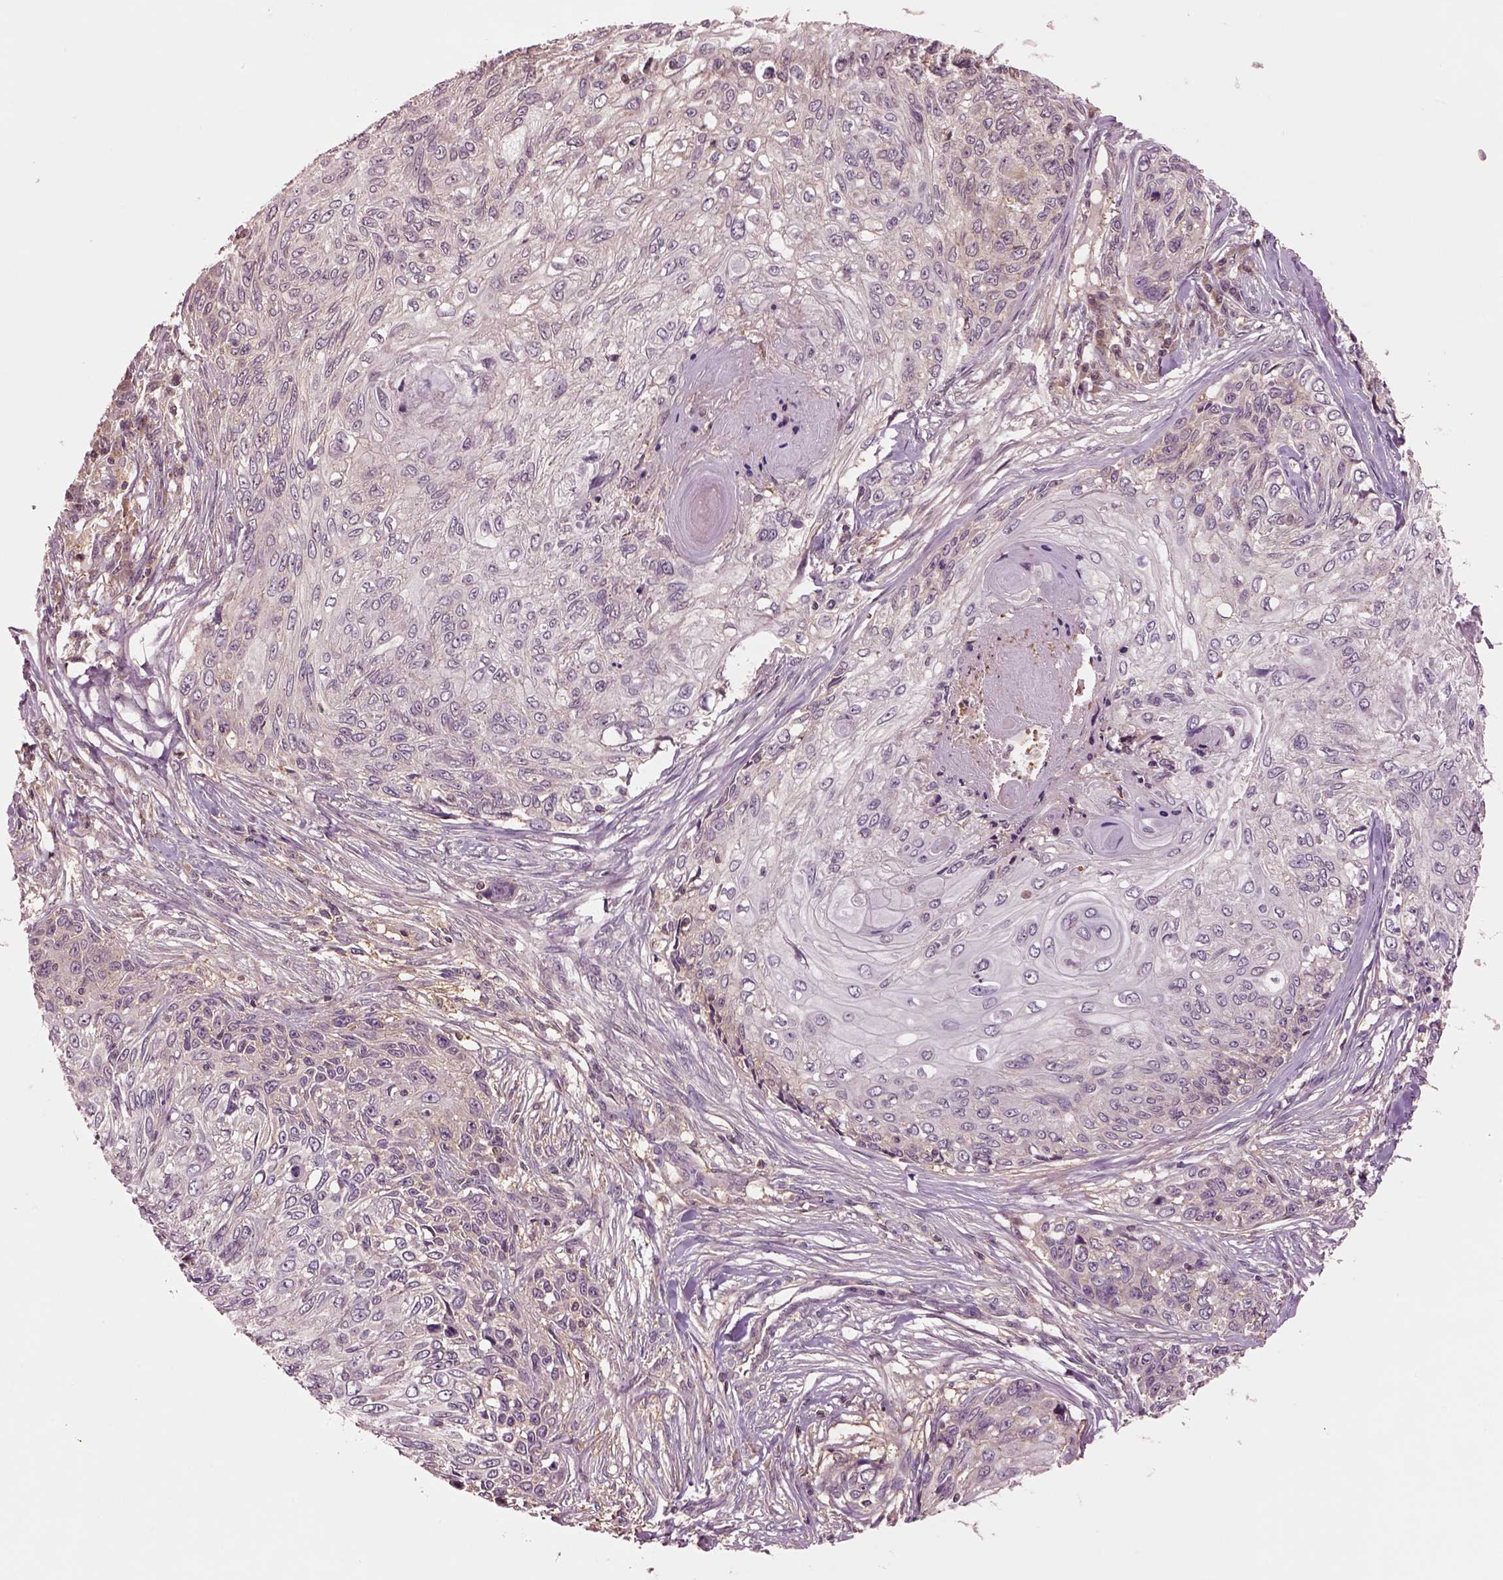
{"staining": {"intensity": "negative", "quantity": "none", "location": "none"}, "tissue": "skin cancer", "cell_type": "Tumor cells", "image_type": "cancer", "snomed": [{"axis": "morphology", "description": "Squamous cell carcinoma, NOS"}, {"axis": "topography", "description": "Skin"}], "caption": "There is no significant positivity in tumor cells of skin squamous cell carcinoma.", "gene": "MTHFS", "patient": {"sex": "male", "age": 92}}